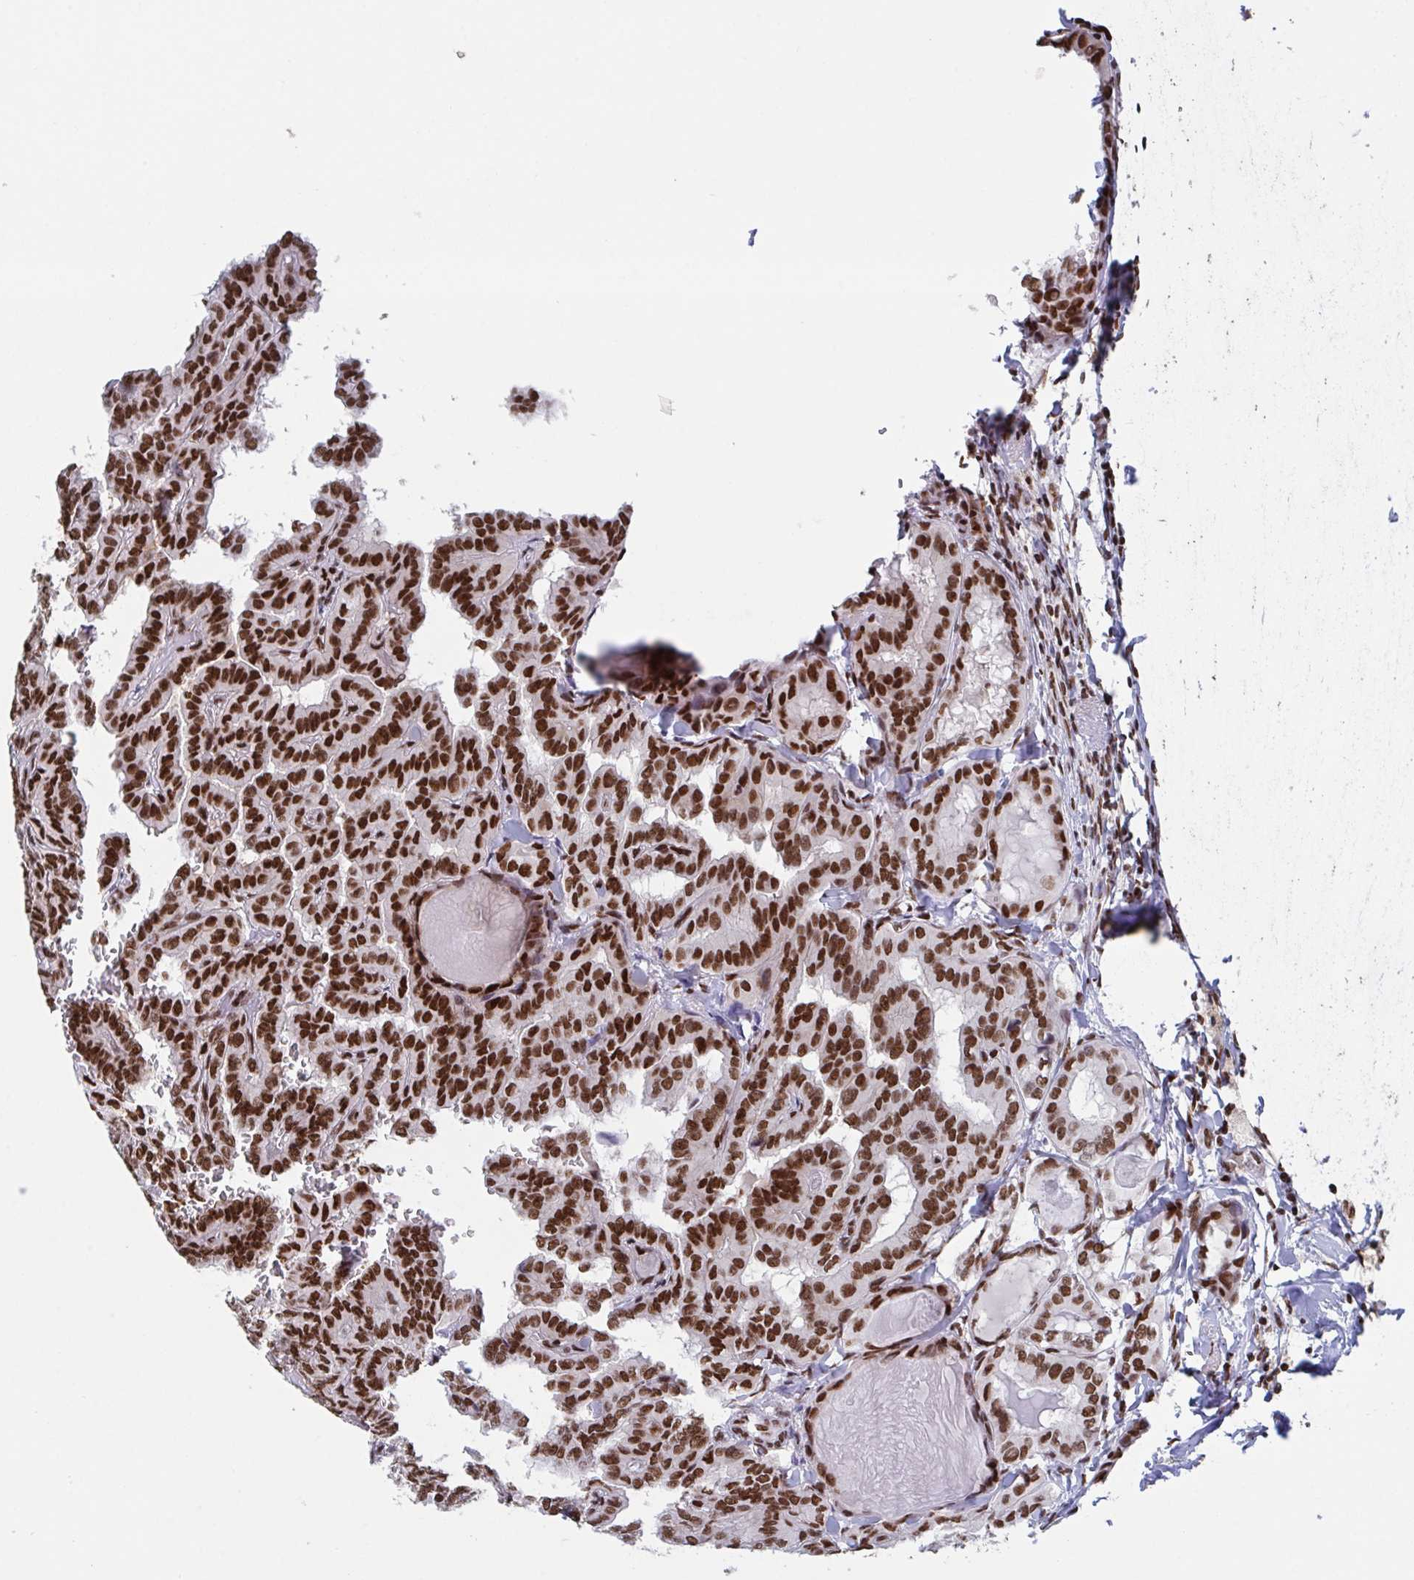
{"staining": {"intensity": "strong", "quantity": ">75%", "location": "nuclear"}, "tissue": "thyroid cancer", "cell_type": "Tumor cells", "image_type": "cancer", "snomed": [{"axis": "morphology", "description": "Papillary adenocarcinoma, NOS"}, {"axis": "topography", "description": "Thyroid gland"}], "caption": "Strong nuclear positivity for a protein is seen in about >75% of tumor cells of papillary adenocarcinoma (thyroid) using immunohistochemistry.", "gene": "ZNF607", "patient": {"sex": "female", "age": 46}}